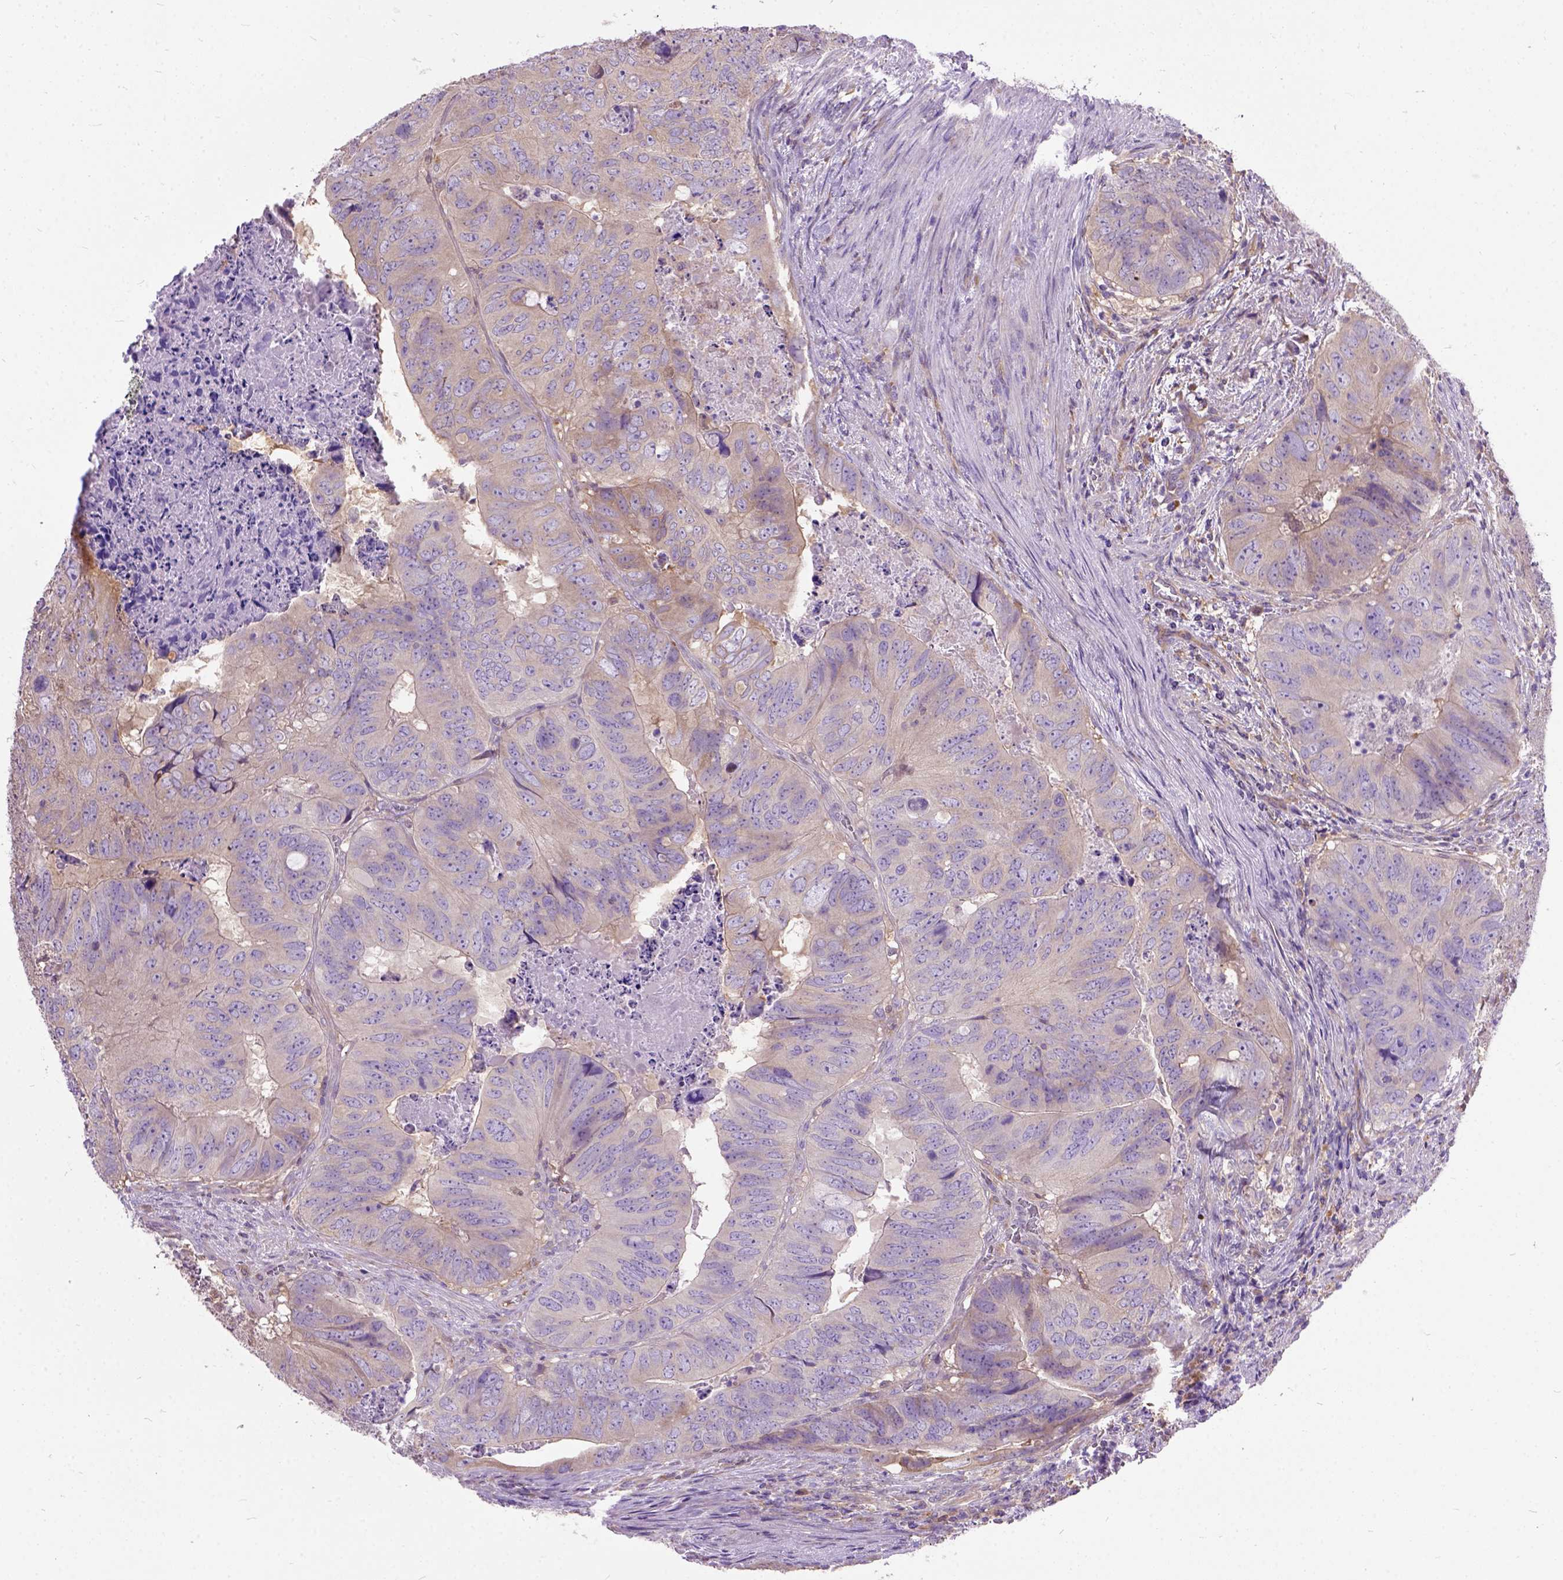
{"staining": {"intensity": "negative", "quantity": "none", "location": "none"}, "tissue": "colorectal cancer", "cell_type": "Tumor cells", "image_type": "cancer", "snomed": [{"axis": "morphology", "description": "Adenocarcinoma, NOS"}, {"axis": "topography", "description": "Colon"}], "caption": "Immunohistochemical staining of human adenocarcinoma (colorectal) exhibits no significant positivity in tumor cells.", "gene": "SEMA4F", "patient": {"sex": "male", "age": 79}}